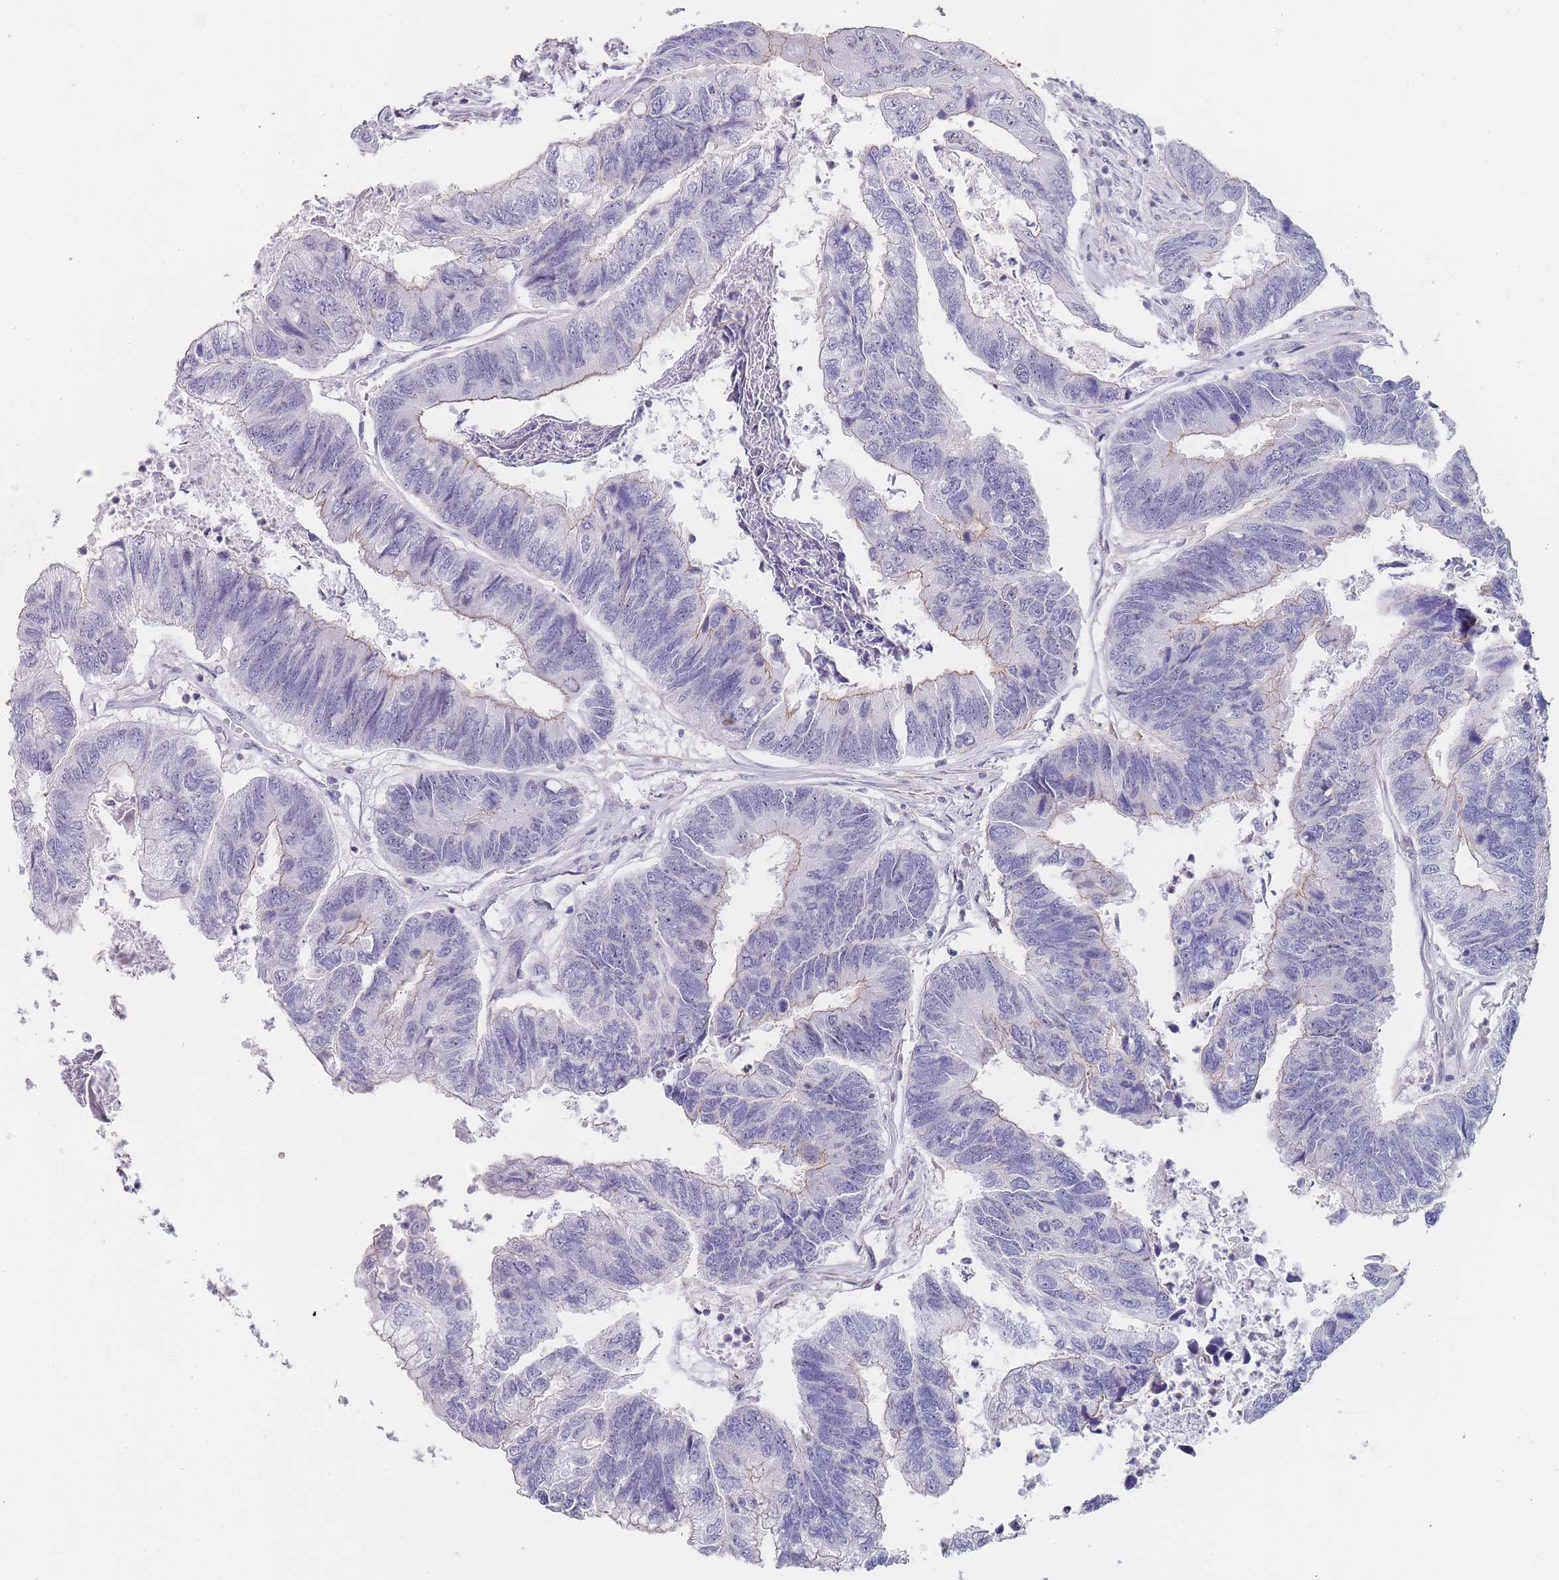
{"staining": {"intensity": "weak", "quantity": "<25%", "location": "cytoplasmic/membranous"}, "tissue": "colorectal cancer", "cell_type": "Tumor cells", "image_type": "cancer", "snomed": [{"axis": "morphology", "description": "Adenocarcinoma, NOS"}, {"axis": "topography", "description": "Colon"}], "caption": "Tumor cells are negative for brown protein staining in colorectal cancer (adenocarcinoma).", "gene": "NOP14", "patient": {"sex": "female", "age": 67}}